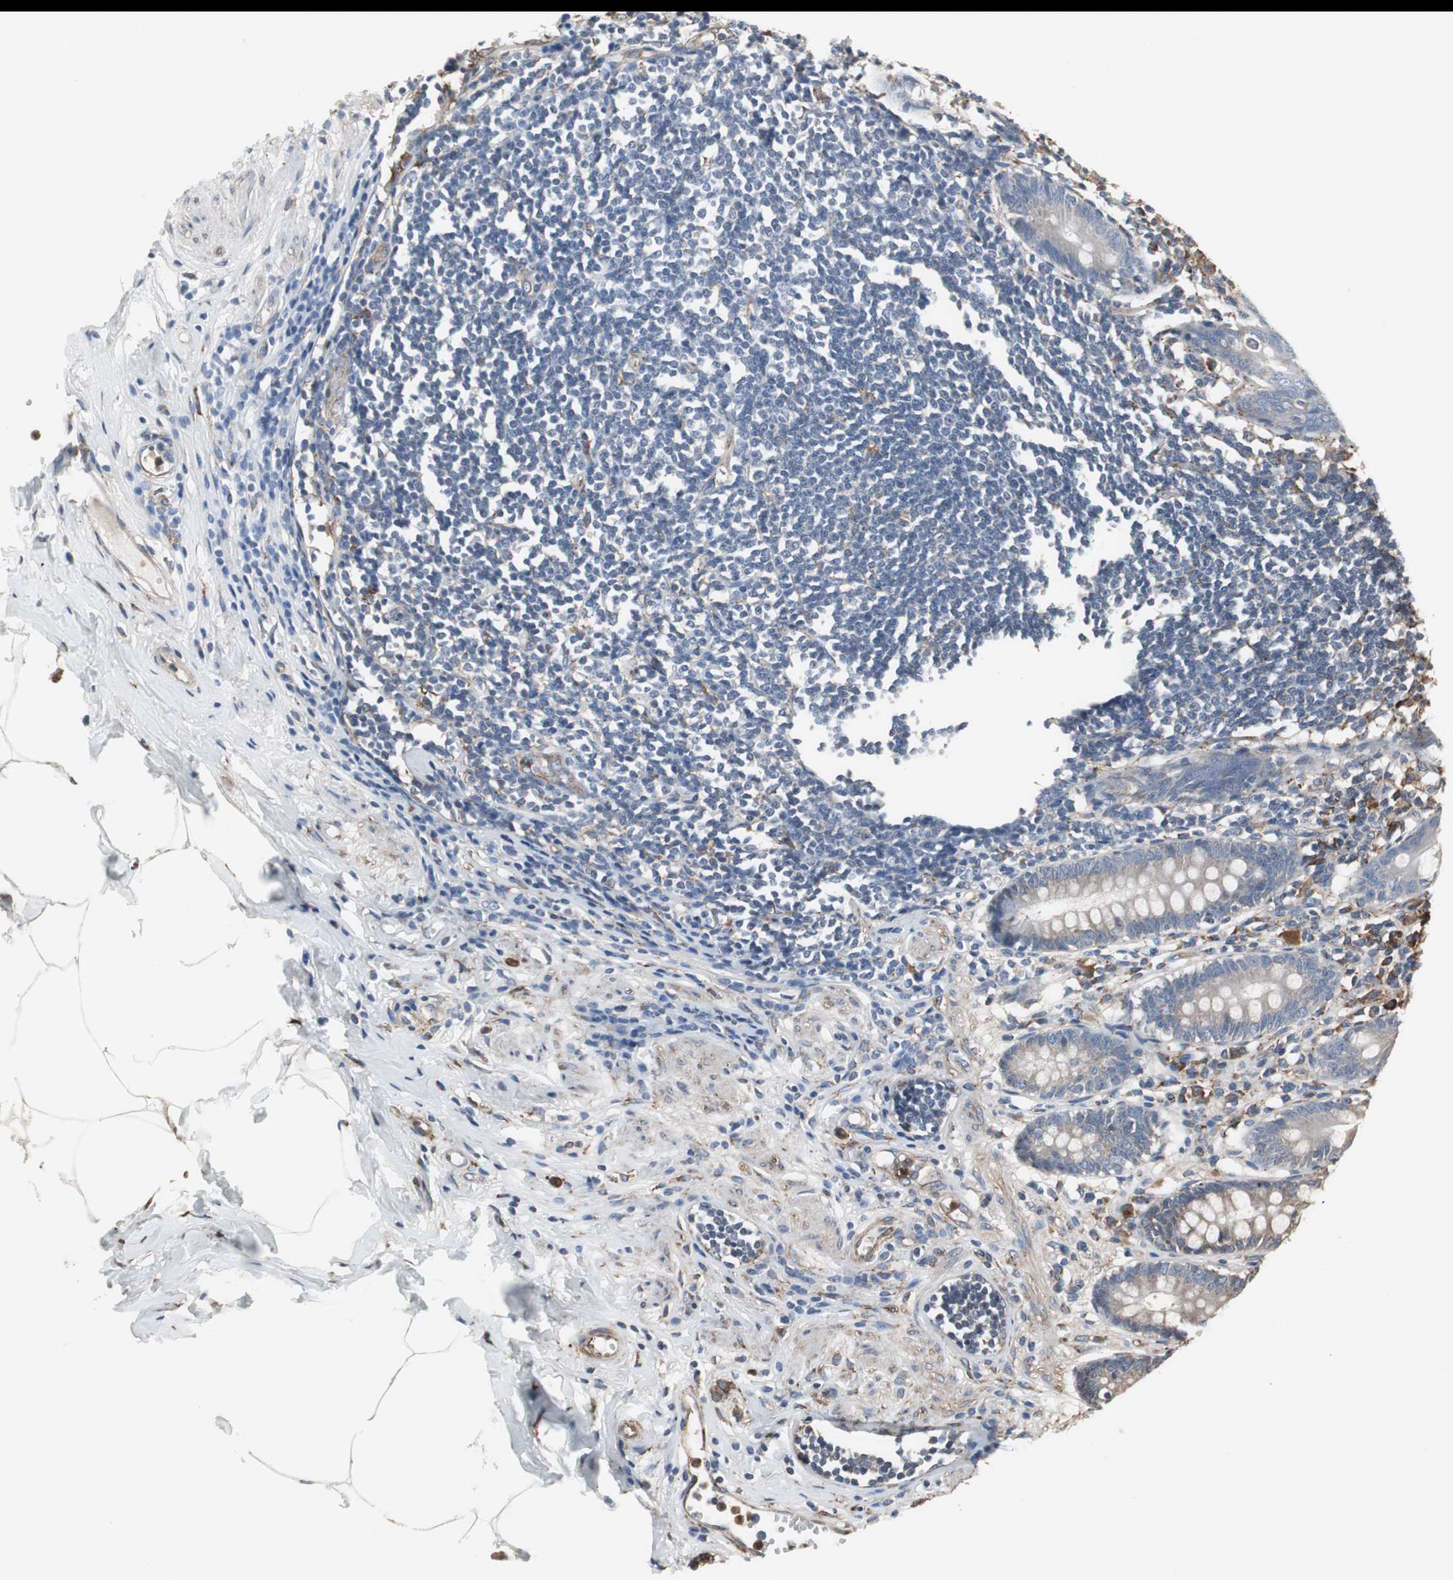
{"staining": {"intensity": "weak", "quantity": ">75%", "location": "cytoplasmic/membranous"}, "tissue": "appendix", "cell_type": "Glandular cells", "image_type": "normal", "snomed": [{"axis": "morphology", "description": "Normal tissue, NOS"}, {"axis": "topography", "description": "Appendix"}], "caption": "About >75% of glandular cells in unremarkable human appendix exhibit weak cytoplasmic/membranous protein expression as visualized by brown immunohistochemical staining.", "gene": "CALU", "patient": {"sex": "female", "age": 50}}